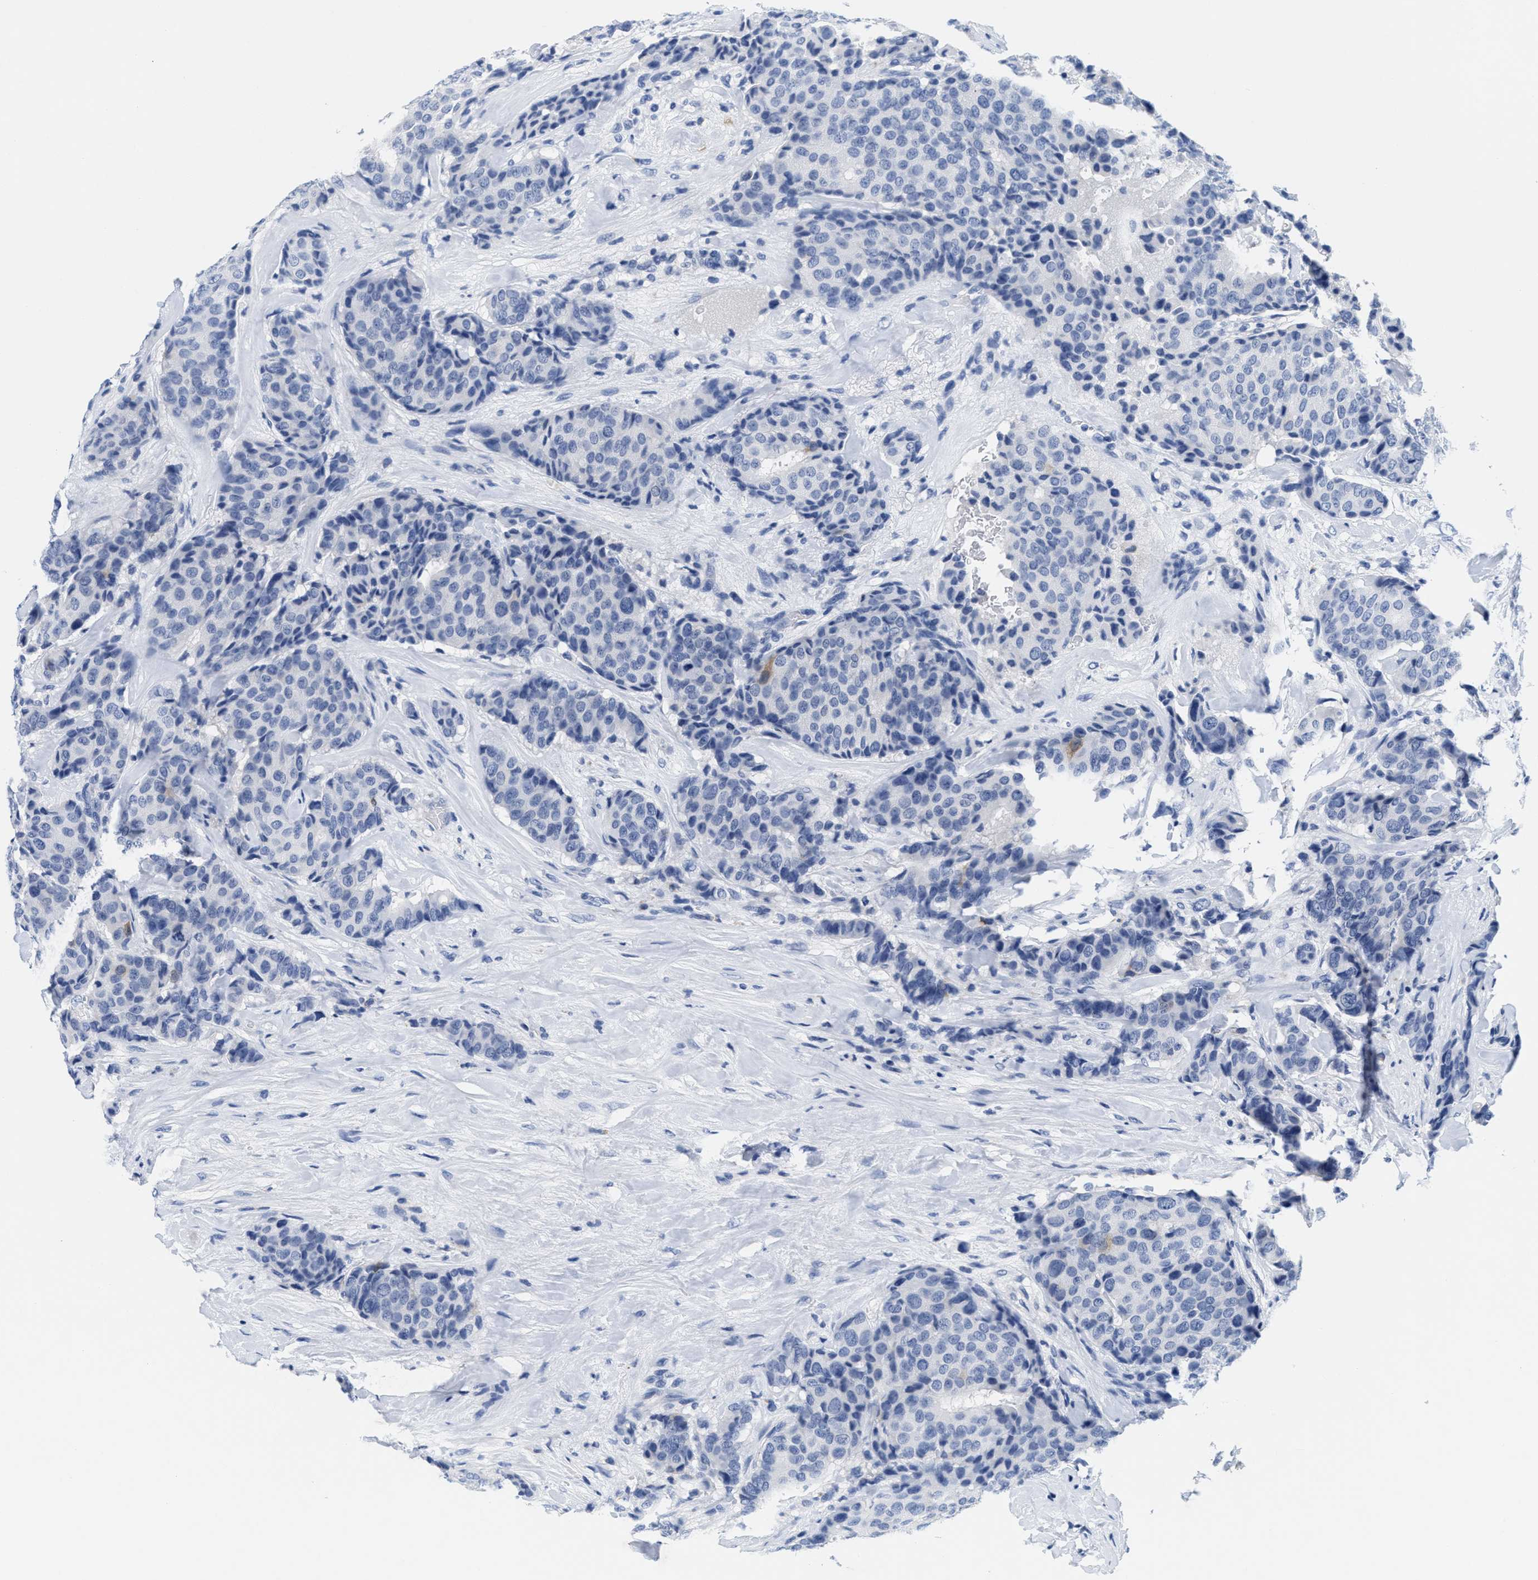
{"staining": {"intensity": "negative", "quantity": "none", "location": "none"}, "tissue": "breast cancer", "cell_type": "Tumor cells", "image_type": "cancer", "snomed": [{"axis": "morphology", "description": "Duct carcinoma"}, {"axis": "topography", "description": "Breast"}], "caption": "This histopathology image is of invasive ductal carcinoma (breast) stained with immunohistochemistry (IHC) to label a protein in brown with the nuclei are counter-stained blue. There is no expression in tumor cells.", "gene": "TTC3", "patient": {"sex": "female", "age": 75}}